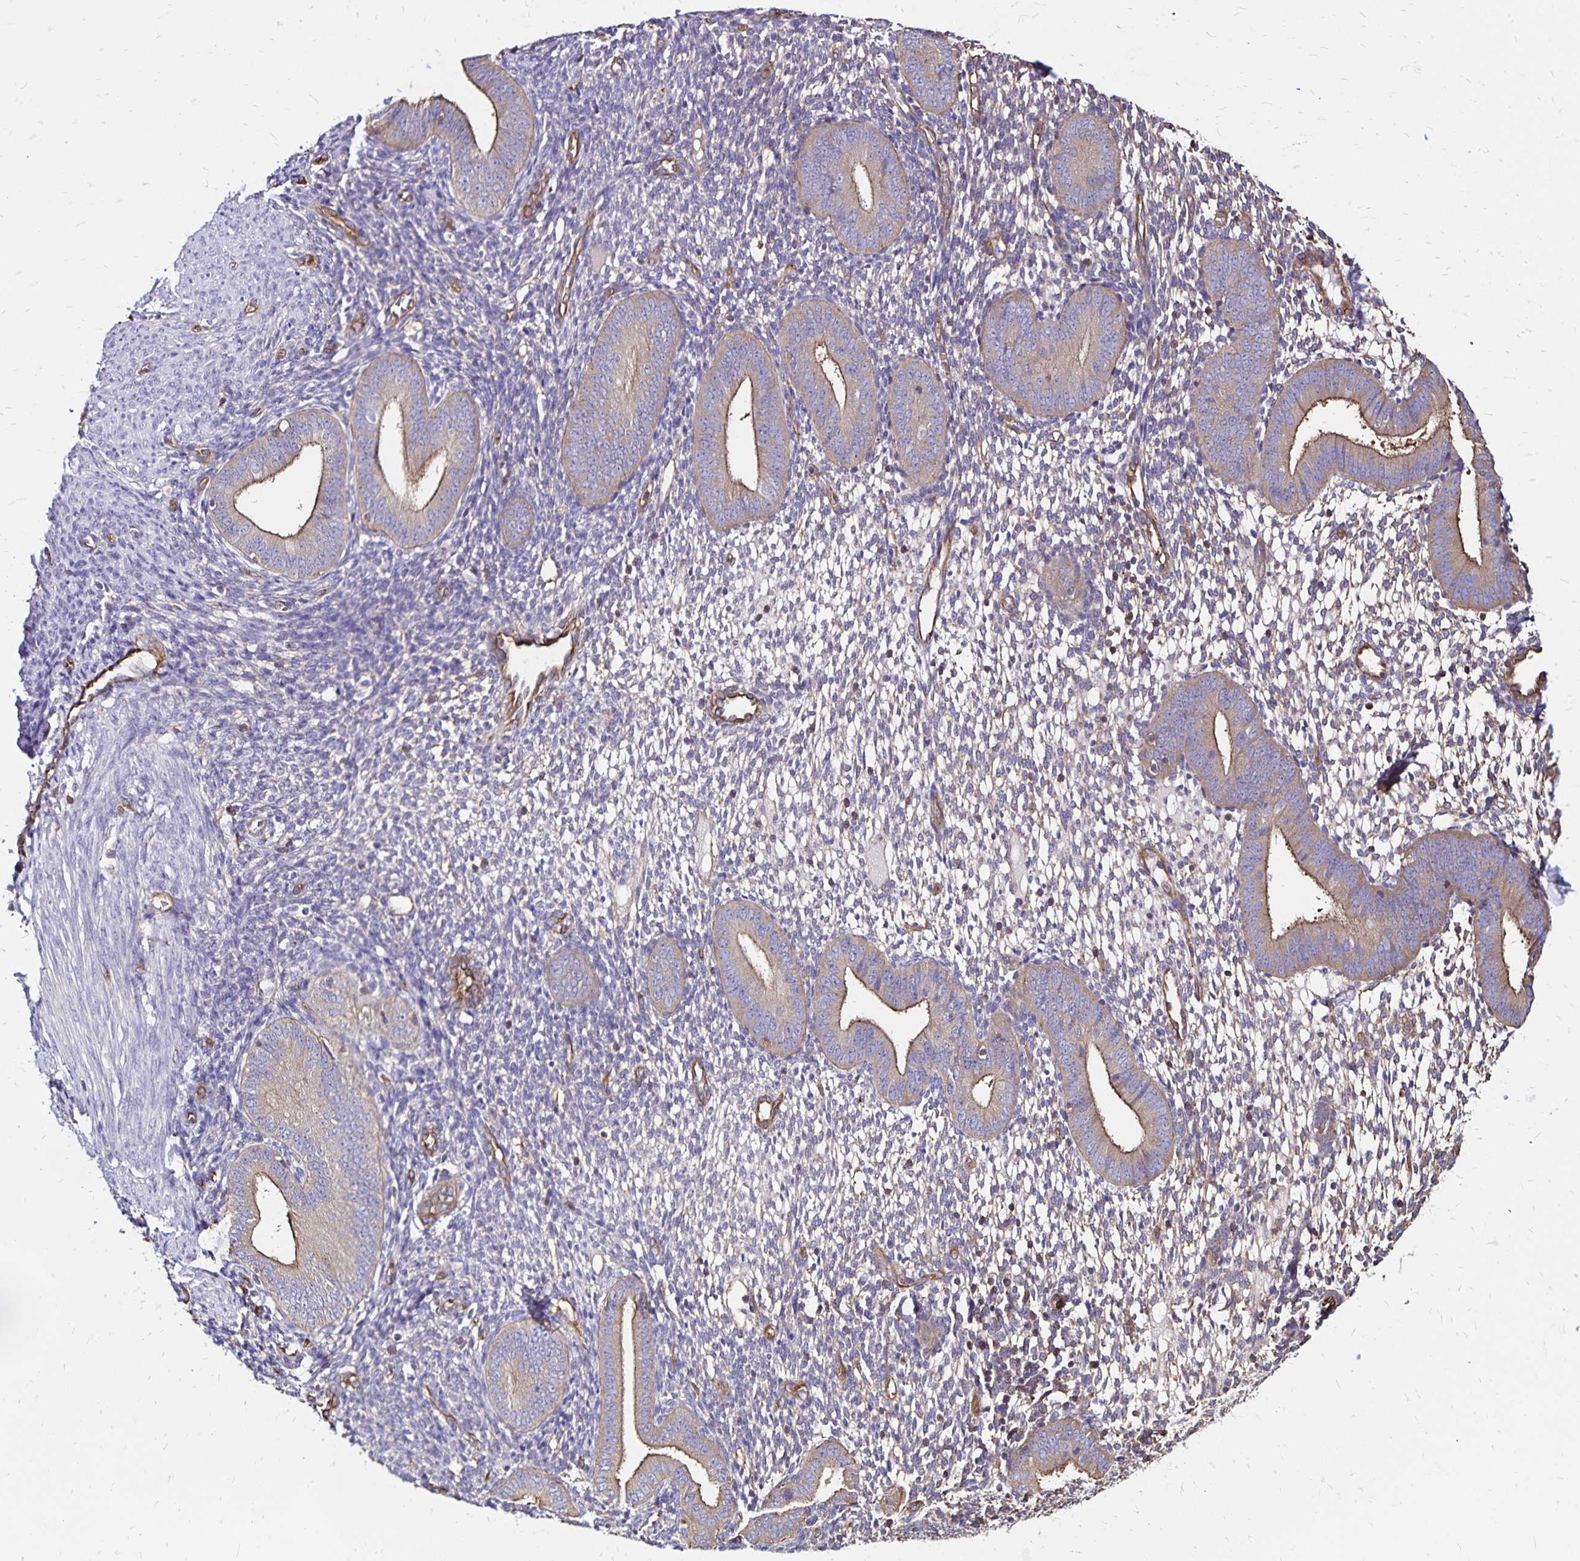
{"staining": {"intensity": "weak", "quantity": "<25%", "location": "cytoplasmic/membranous"}, "tissue": "endometrium", "cell_type": "Cells in endometrial stroma", "image_type": "normal", "snomed": [{"axis": "morphology", "description": "Normal tissue, NOS"}, {"axis": "topography", "description": "Endometrium"}], "caption": "IHC of unremarkable endometrium displays no expression in cells in endometrial stroma.", "gene": "RPRML", "patient": {"sex": "female", "age": 40}}